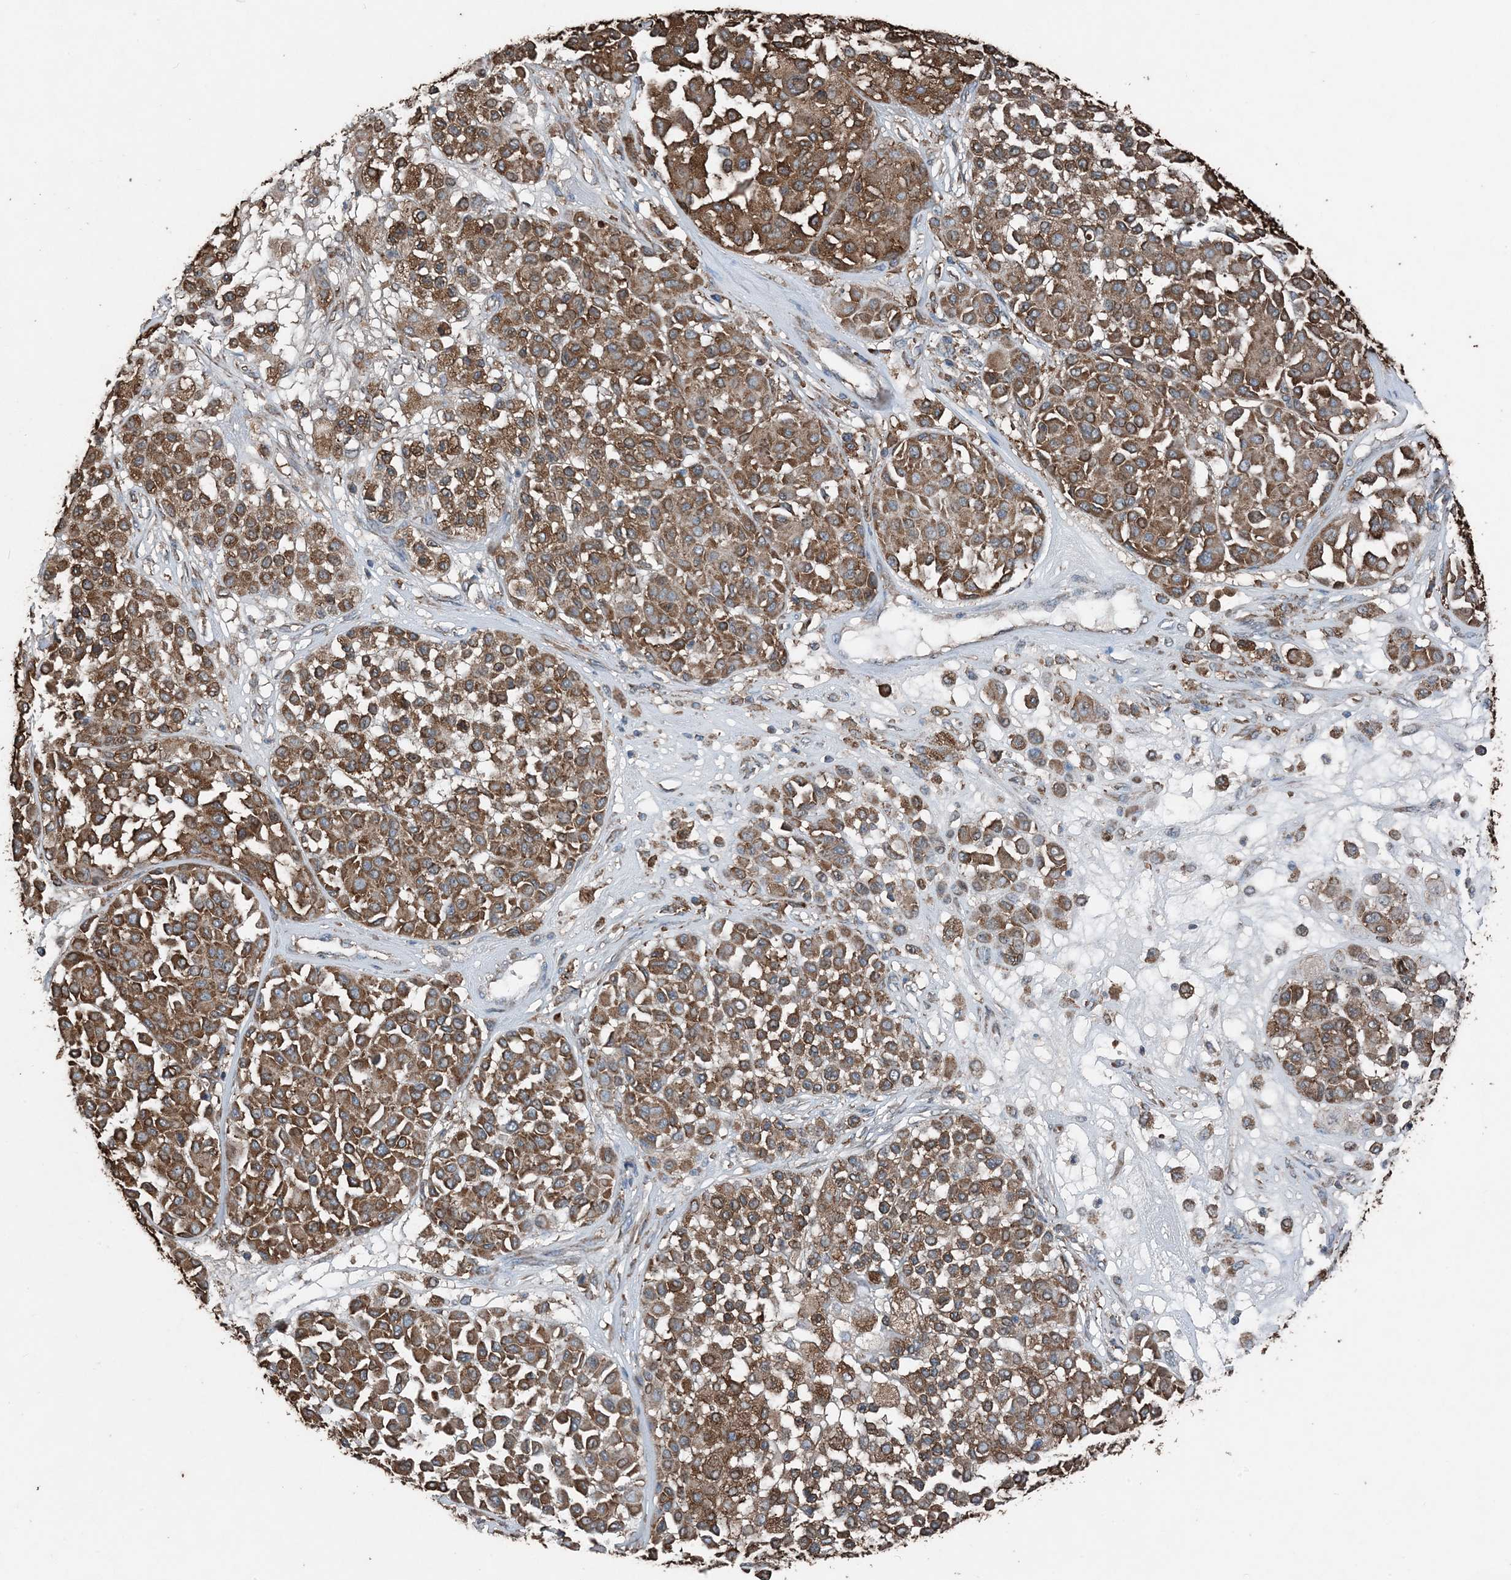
{"staining": {"intensity": "strong", "quantity": ">75%", "location": "cytoplasmic/membranous"}, "tissue": "melanoma", "cell_type": "Tumor cells", "image_type": "cancer", "snomed": [{"axis": "morphology", "description": "Malignant melanoma, Metastatic site"}, {"axis": "topography", "description": "Soft tissue"}], "caption": "A micrograph of human malignant melanoma (metastatic site) stained for a protein displays strong cytoplasmic/membranous brown staining in tumor cells.", "gene": "PDIA6", "patient": {"sex": "male", "age": 41}}